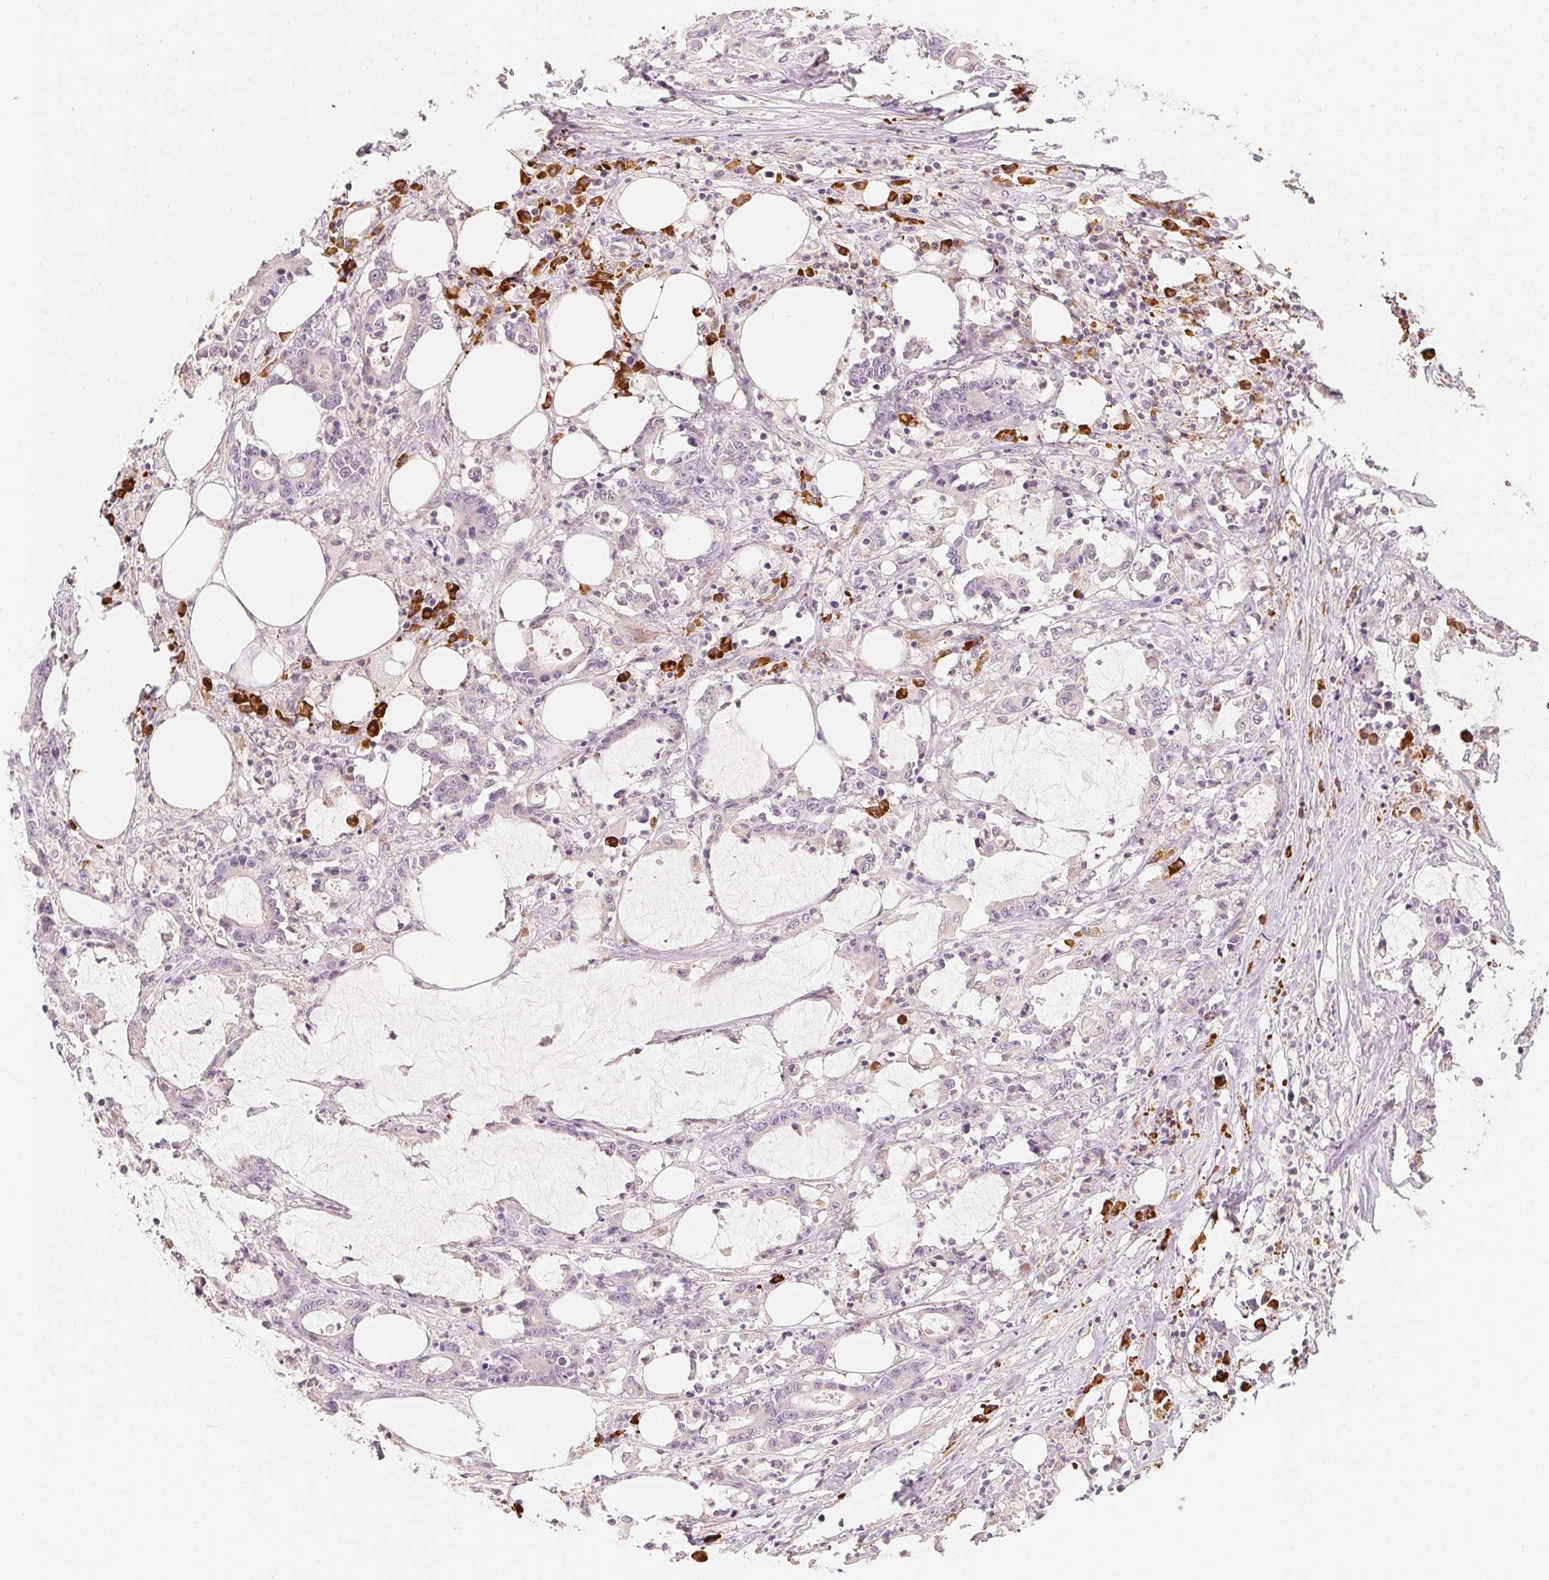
{"staining": {"intensity": "negative", "quantity": "none", "location": "none"}, "tissue": "stomach cancer", "cell_type": "Tumor cells", "image_type": "cancer", "snomed": [{"axis": "morphology", "description": "Adenocarcinoma, NOS"}, {"axis": "topography", "description": "Stomach, upper"}], "caption": "Immunohistochemical staining of stomach cancer (adenocarcinoma) exhibits no significant staining in tumor cells.", "gene": "RMDN2", "patient": {"sex": "male", "age": 68}}